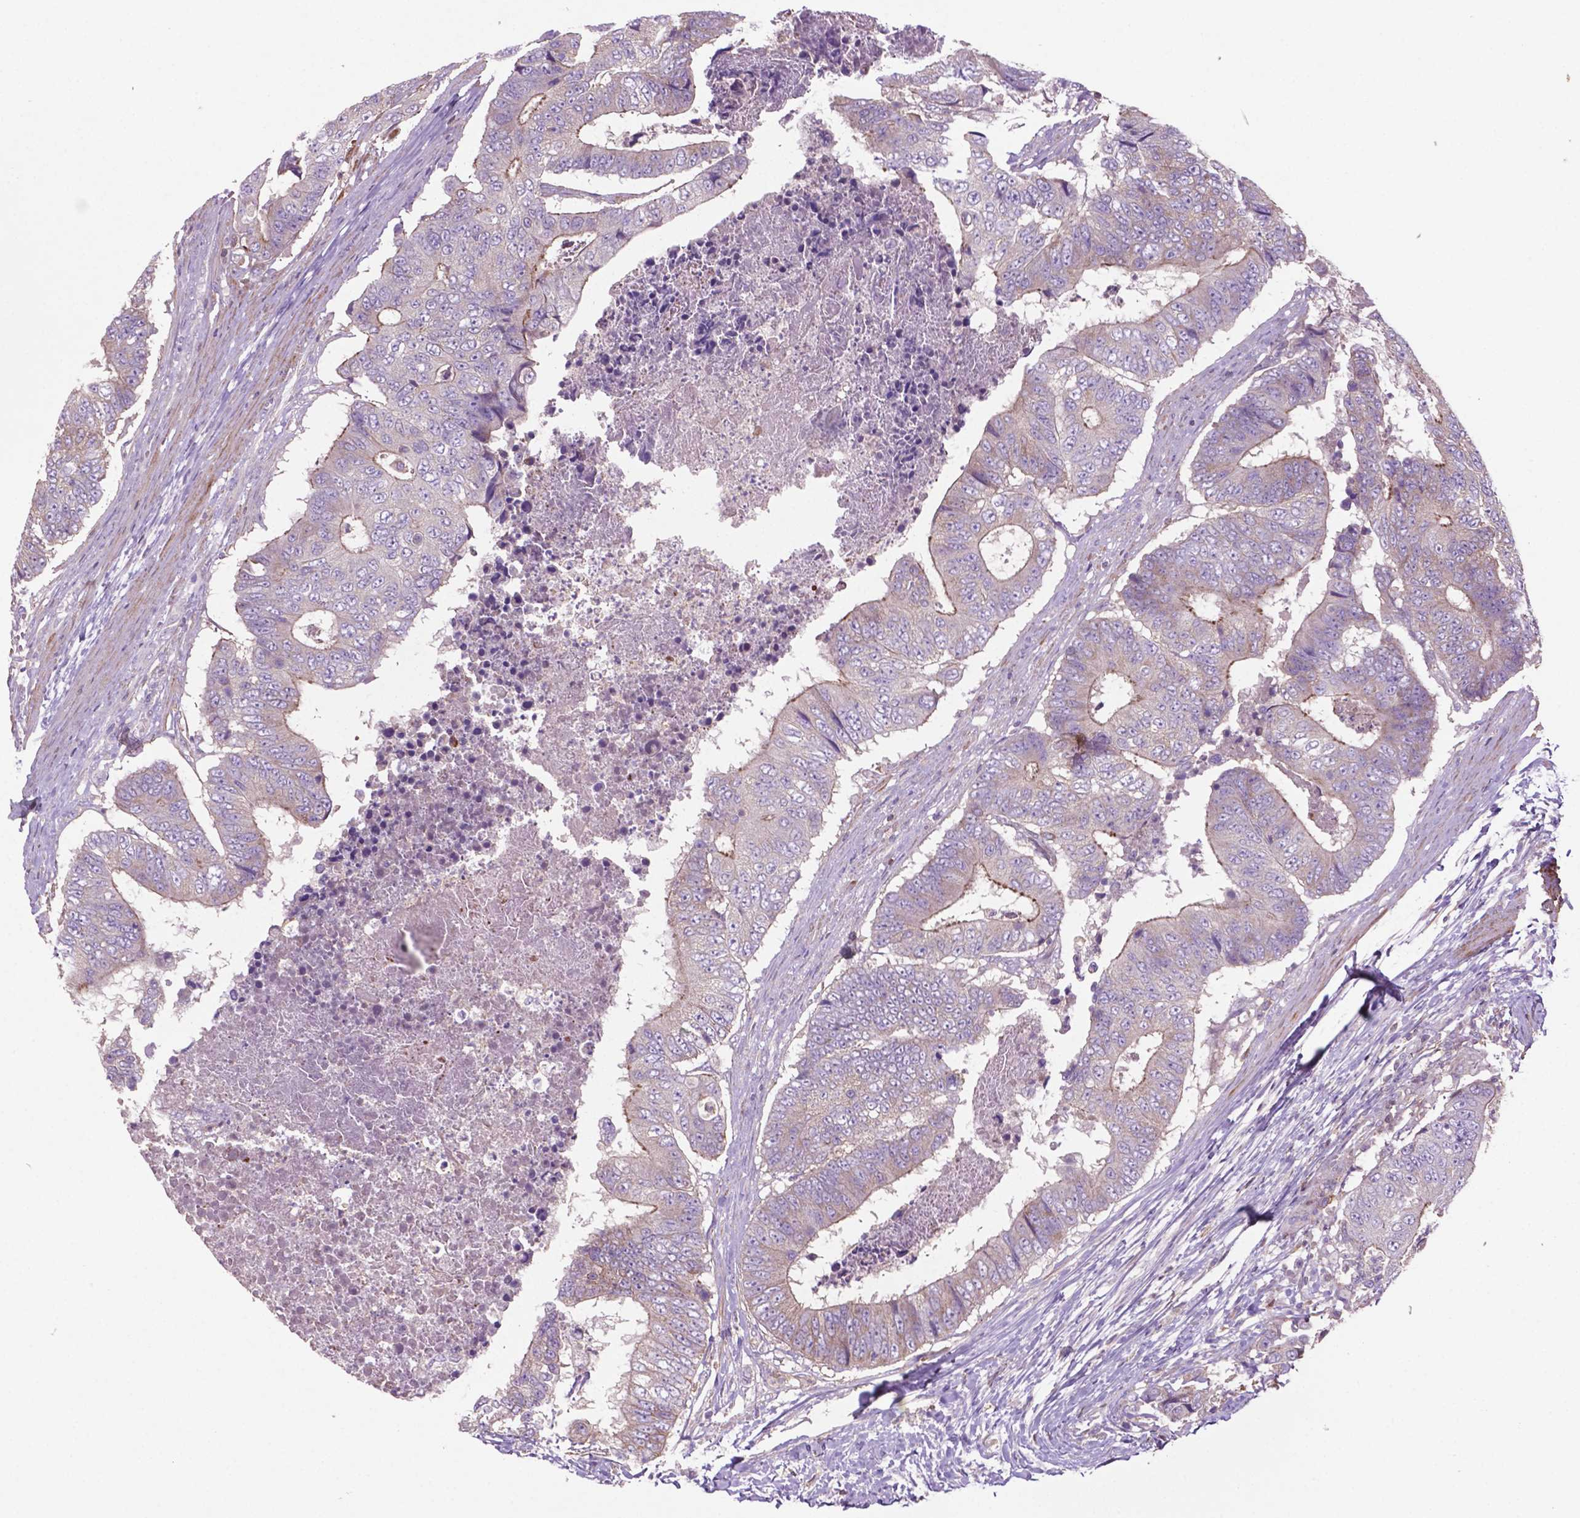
{"staining": {"intensity": "moderate", "quantity": "<25%", "location": "cytoplasmic/membranous"}, "tissue": "colorectal cancer", "cell_type": "Tumor cells", "image_type": "cancer", "snomed": [{"axis": "morphology", "description": "Adenocarcinoma, NOS"}, {"axis": "topography", "description": "Colon"}], "caption": "Protein analysis of colorectal cancer (adenocarcinoma) tissue reveals moderate cytoplasmic/membranous staining in approximately <25% of tumor cells.", "gene": "BMP4", "patient": {"sex": "female", "age": 48}}